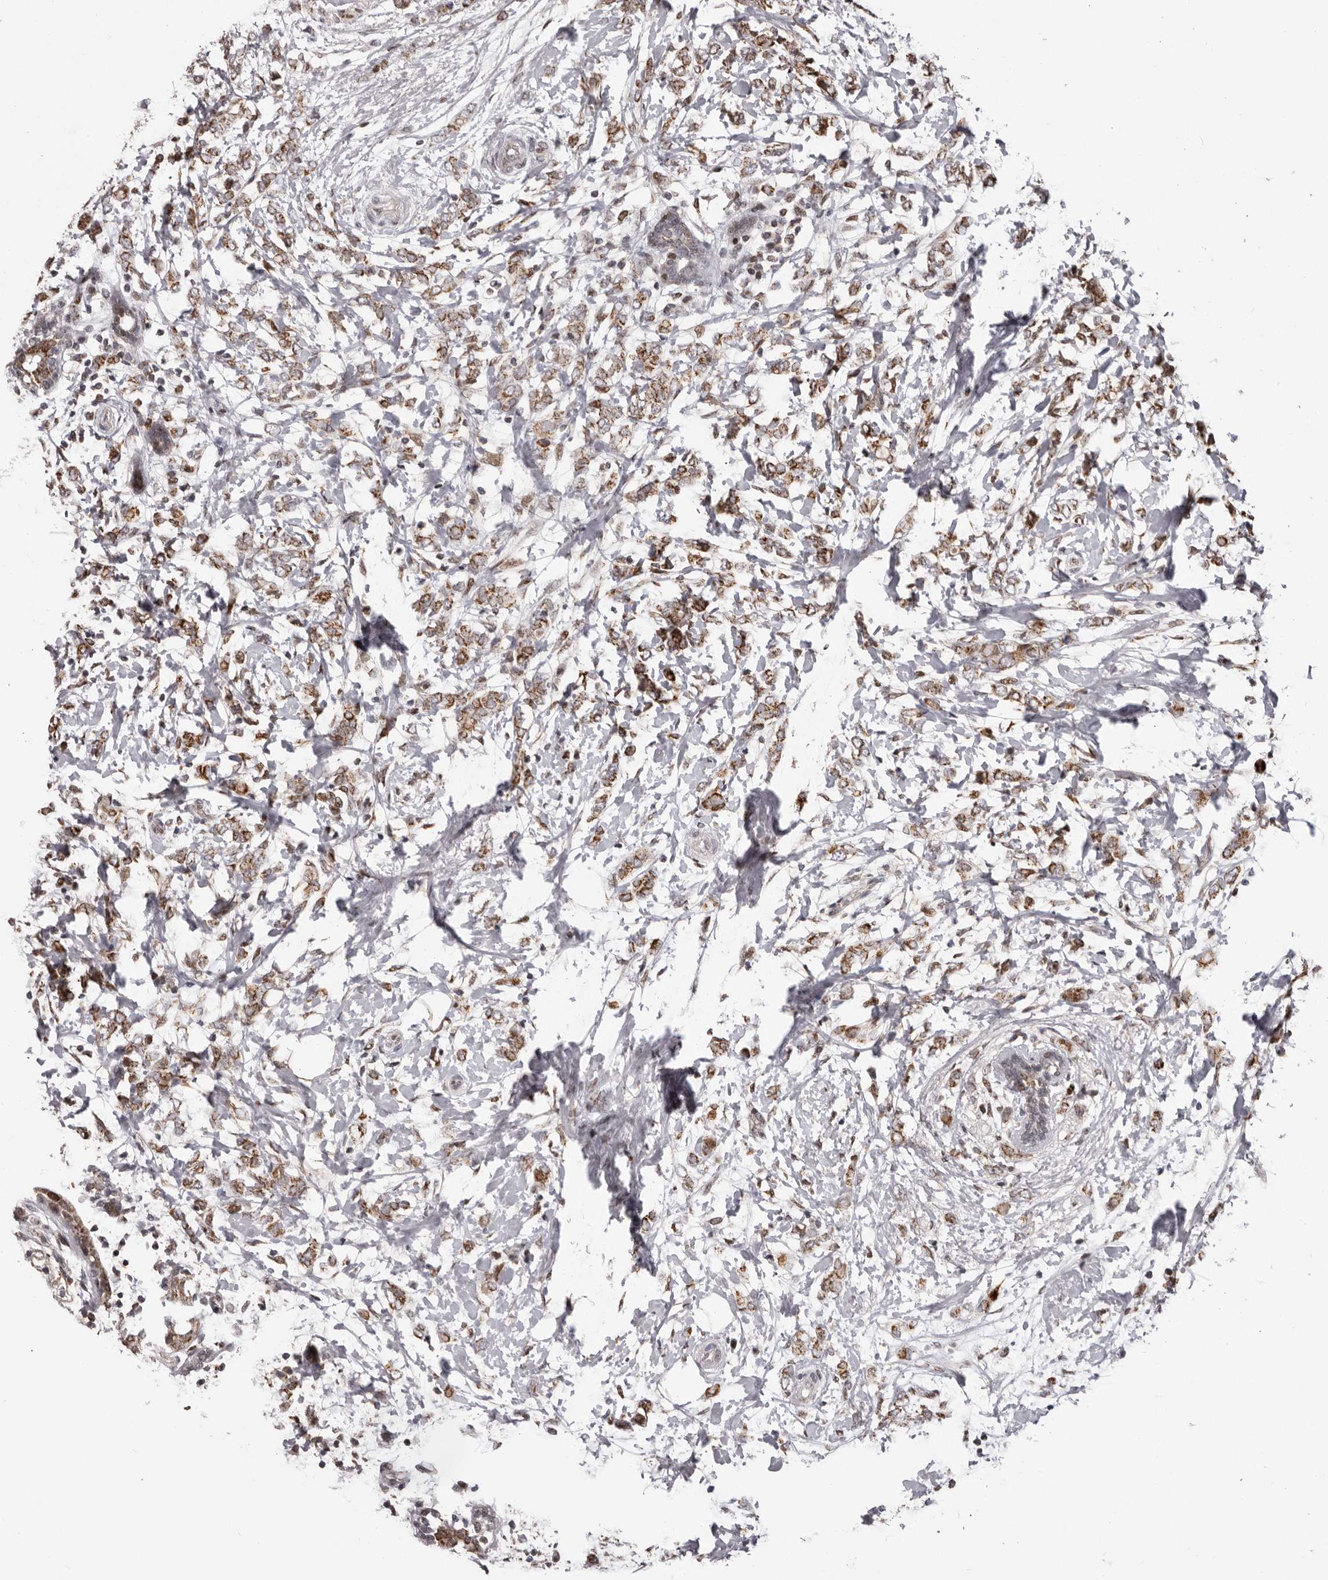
{"staining": {"intensity": "moderate", "quantity": ">75%", "location": "cytoplasmic/membranous"}, "tissue": "breast cancer", "cell_type": "Tumor cells", "image_type": "cancer", "snomed": [{"axis": "morphology", "description": "Normal tissue, NOS"}, {"axis": "morphology", "description": "Lobular carcinoma"}, {"axis": "topography", "description": "Breast"}], "caption": "The image exhibits staining of breast lobular carcinoma, revealing moderate cytoplasmic/membranous protein staining (brown color) within tumor cells.", "gene": "C17orf99", "patient": {"sex": "female", "age": 47}}